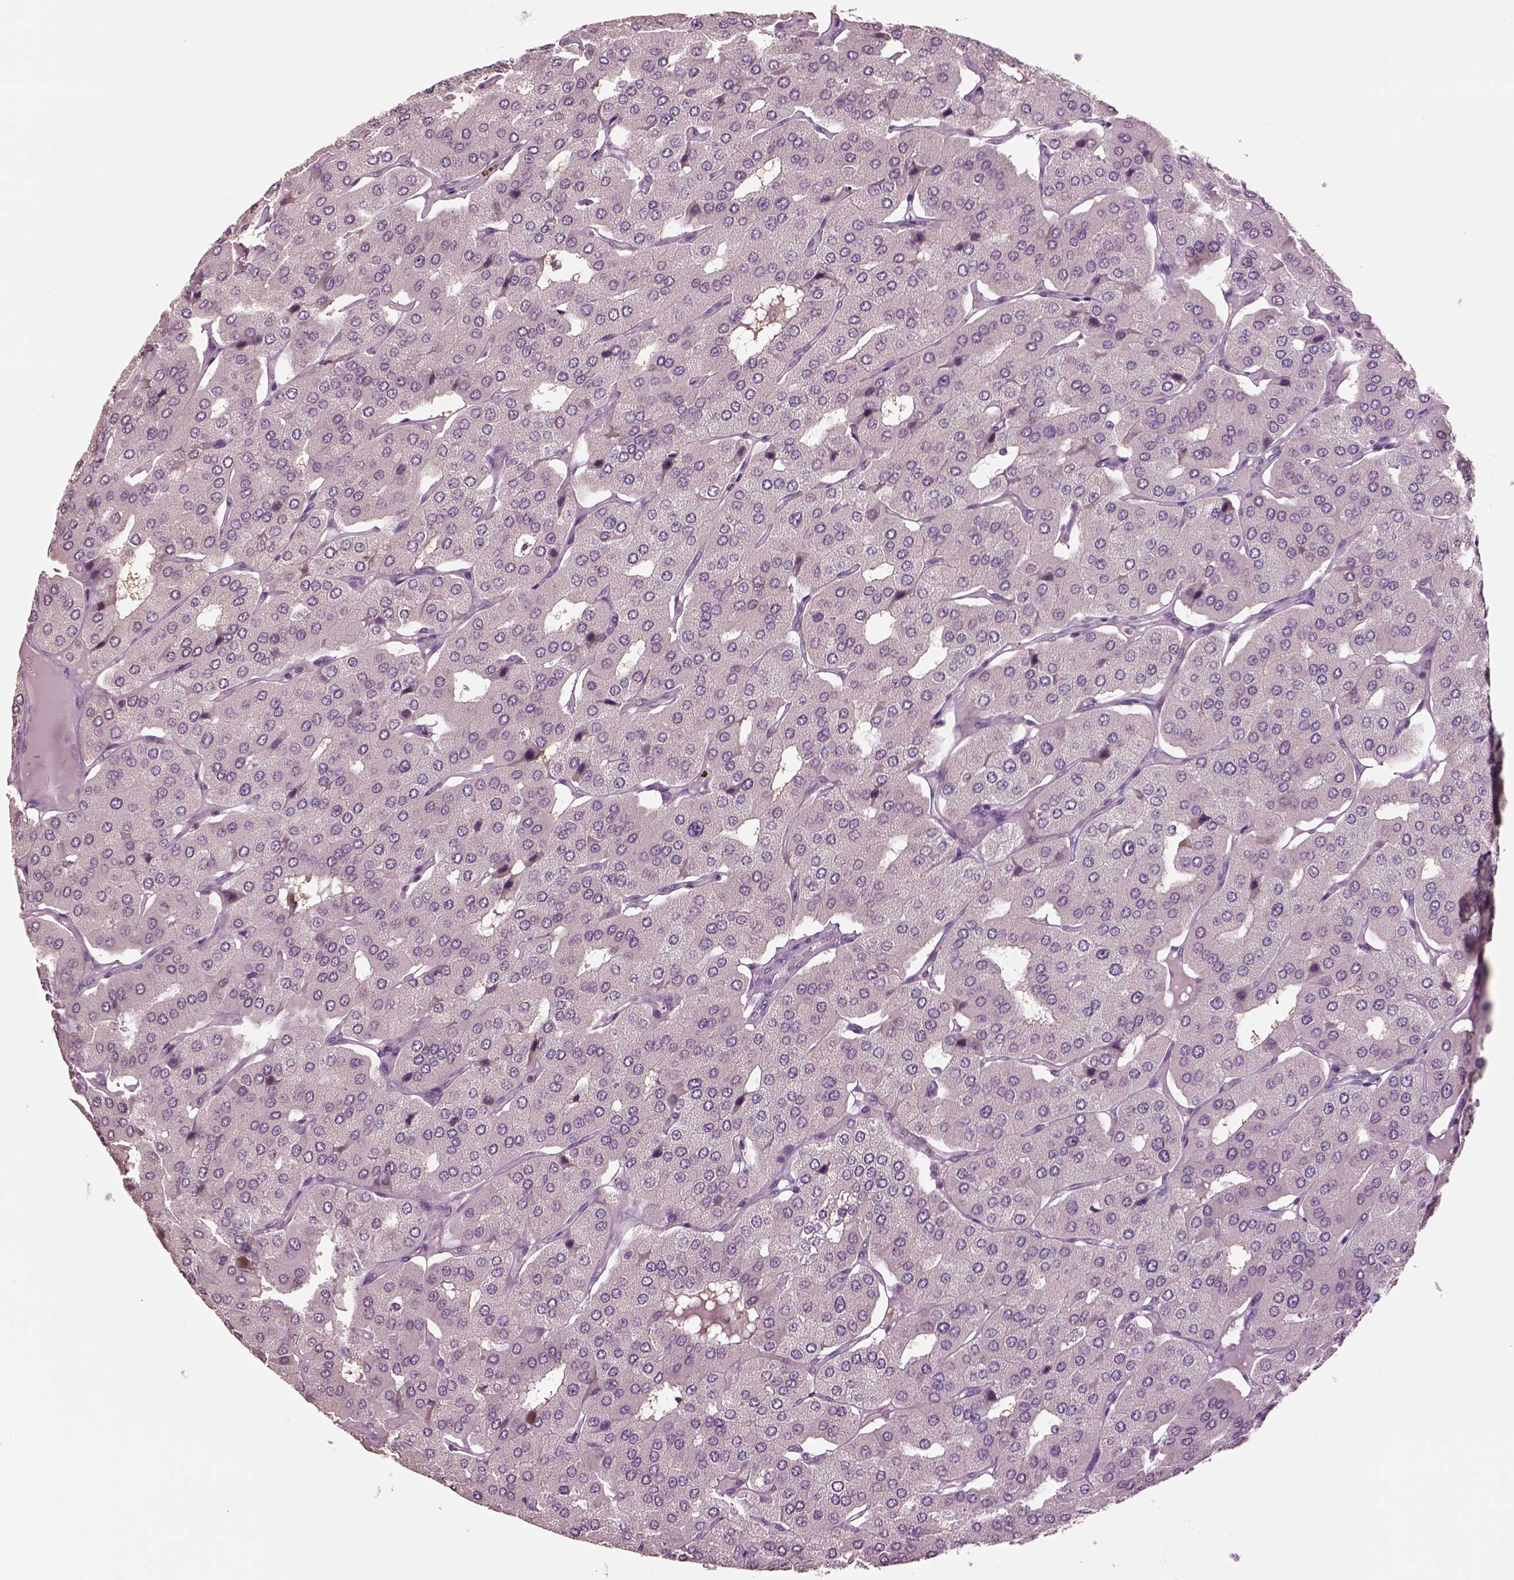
{"staining": {"intensity": "negative", "quantity": "none", "location": "none"}, "tissue": "parathyroid gland", "cell_type": "Glandular cells", "image_type": "normal", "snomed": [{"axis": "morphology", "description": "Normal tissue, NOS"}, {"axis": "morphology", "description": "Adenoma, NOS"}, {"axis": "topography", "description": "Parathyroid gland"}], "caption": "This photomicrograph is of benign parathyroid gland stained with immunohistochemistry (IHC) to label a protein in brown with the nuclei are counter-stained blue. There is no positivity in glandular cells.", "gene": "CLPSL1", "patient": {"sex": "female", "age": 86}}